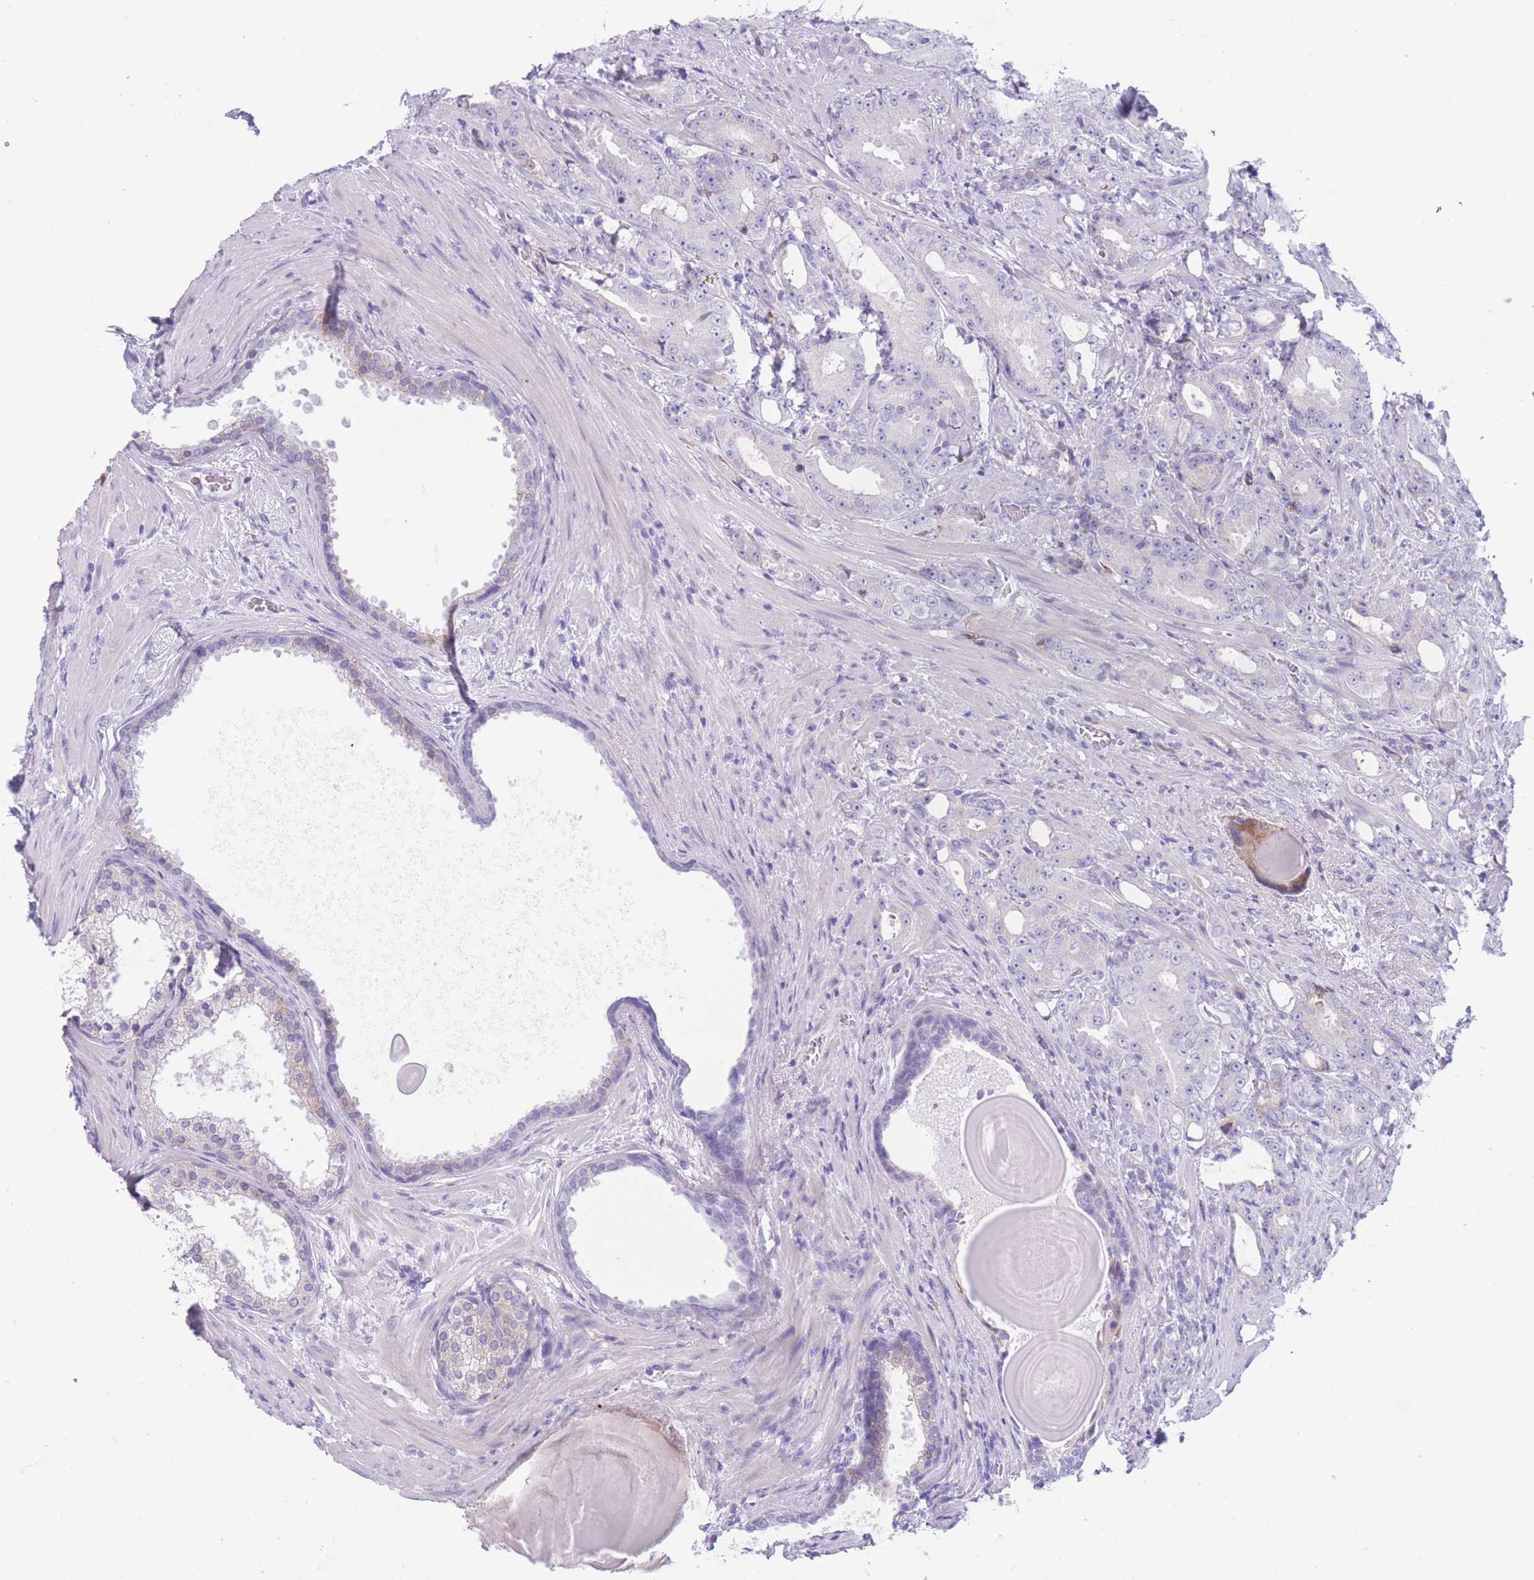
{"staining": {"intensity": "negative", "quantity": "none", "location": "none"}, "tissue": "prostate cancer", "cell_type": "Tumor cells", "image_type": "cancer", "snomed": [{"axis": "morphology", "description": "Adenocarcinoma, High grade"}, {"axis": "topography", "description": "Prostate"}], "caption": "Prostate high-grade adenocarcinoma was stained to show a protein in brown. There is no significant staining in tumor cells.", "gene": "COL27A1", "patient": {"sex": "male", "age": 69}}